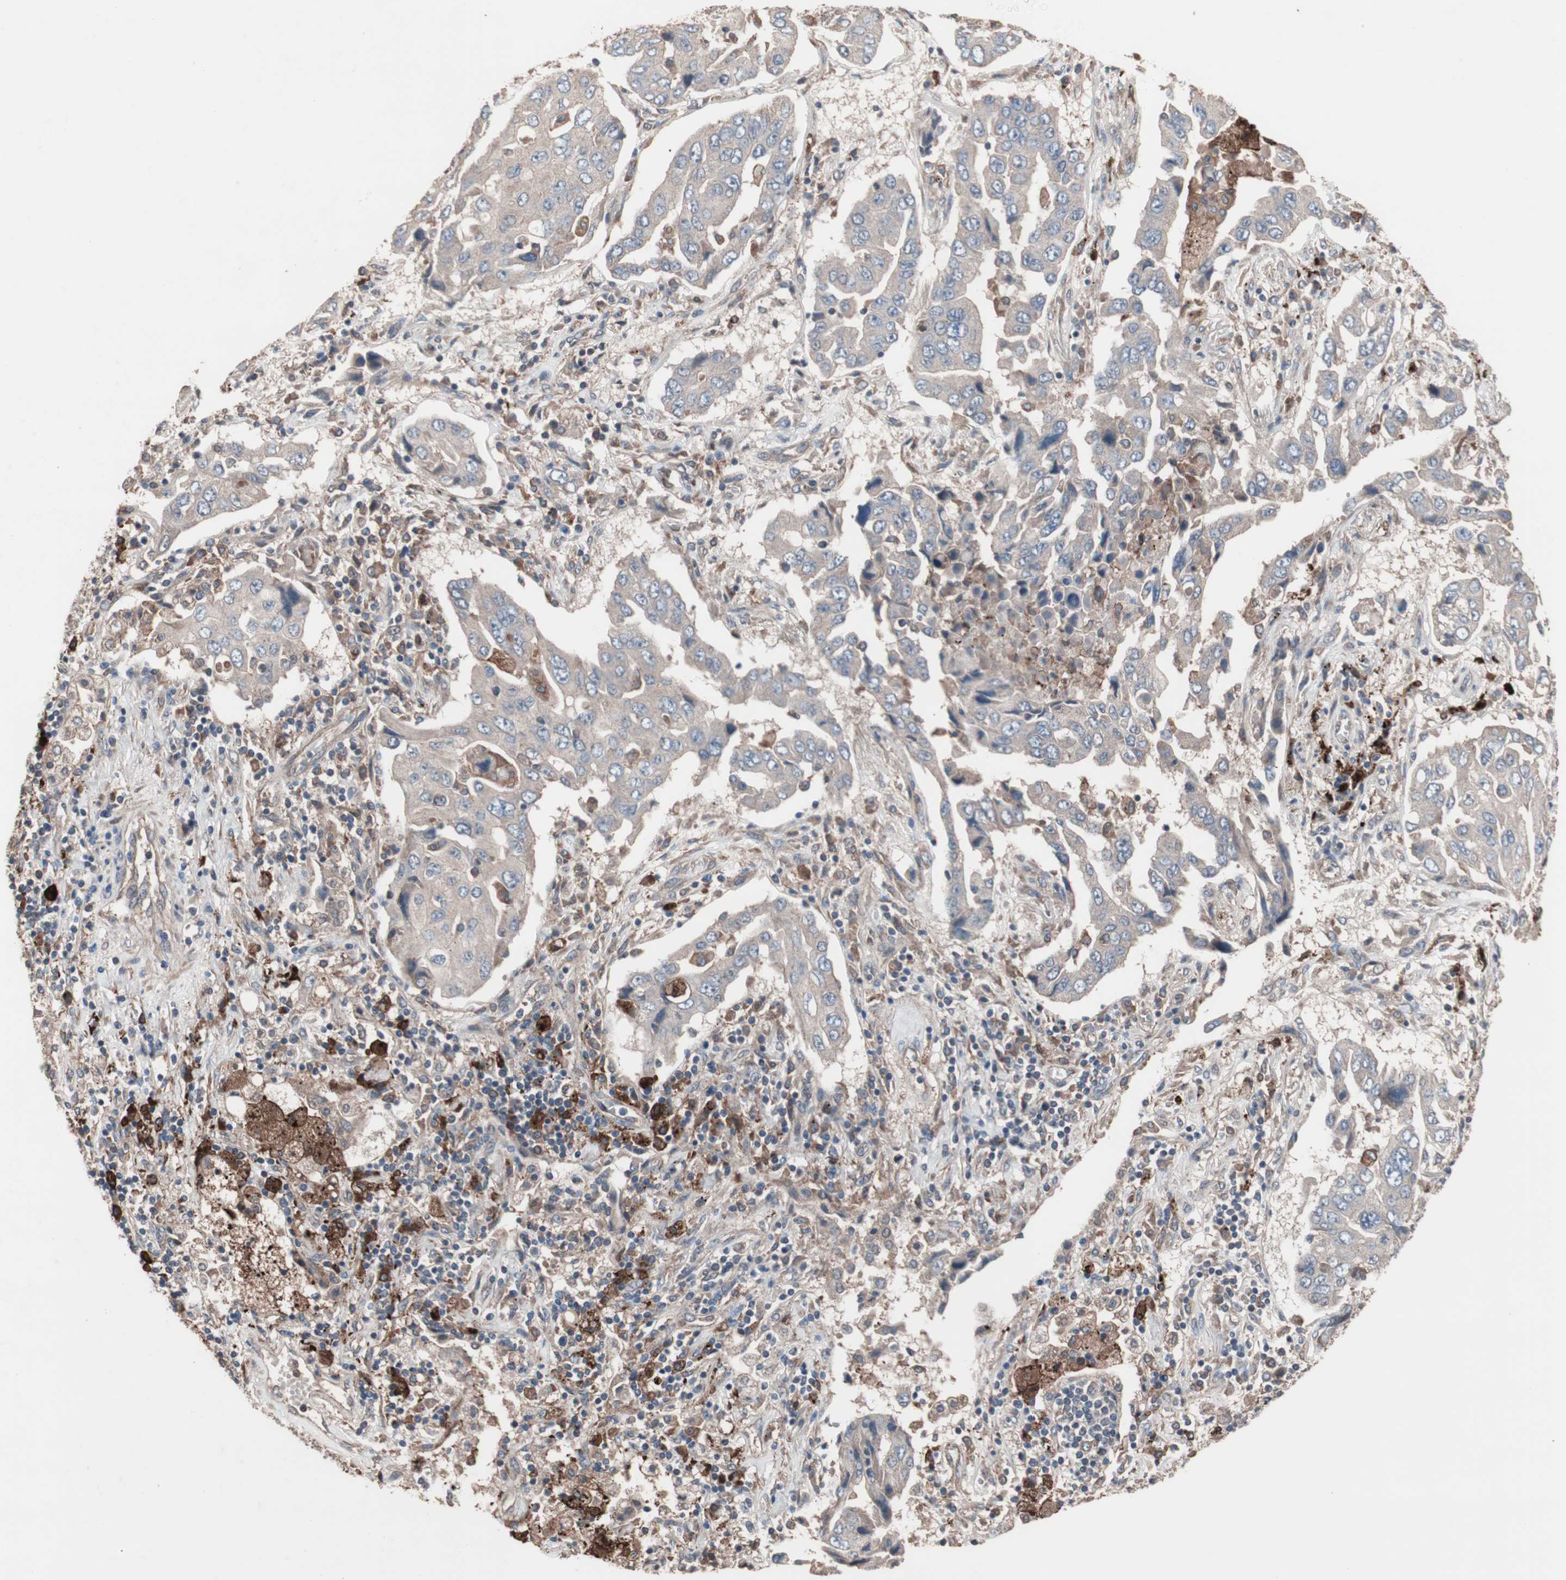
{"staining": {"intensity": "weak", "quantity": "25%-75%", "location": "cytoplasmic/membranous"}, "tissue": "lung cancer", "cell_type": "Tumor cells", "image_type": "cancer", "snomed": [{"axis": "morphology", "description": "Adenocarcinoma, NOS"}, {"axis": "topography", "description": "Lung"}], "caption": "Adenocarcinoma (lung) was stained to show a protein in brown. There is low levels of weak cytoplasmic/membranous positivity in approximately 25%-75% of tumor cells. (brown staining indicates protein expression, while blue staining denotes nuclei).", "gene": "ATG7", "patient": {"sex": "female", "age": 65}}